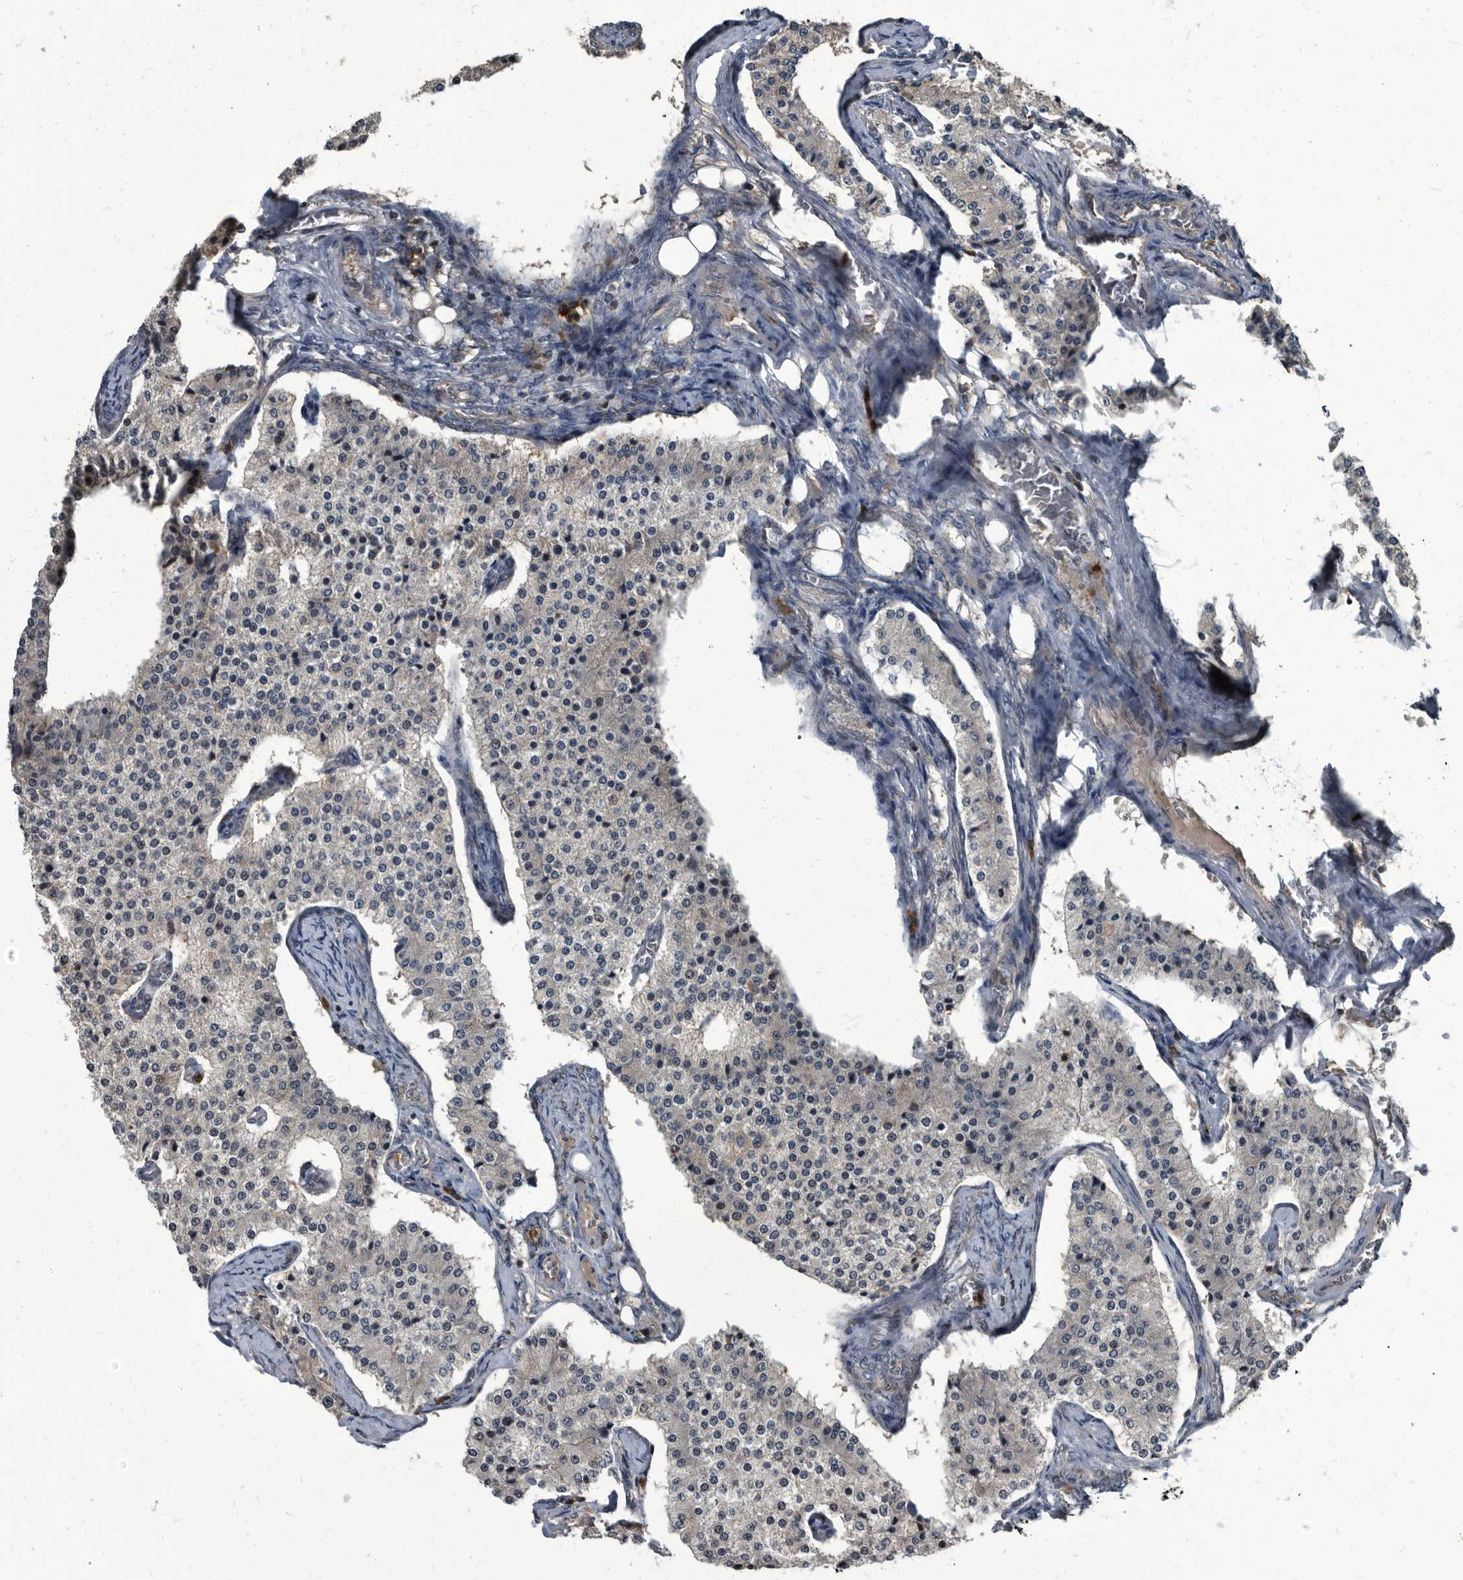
{"staining": {"intensity": "negative", "quantity": "none", "location": "none"}, "tissue": "carcinoid", "cell_type": "Tumor cells", "image_type": "cancer", "snomed": [{"axis": "morphology", "description": "Carcinoid, malignant, NOS"}, {"axis": "topography", "description": "Colon"}], "caption": "A high-resolution image shows immunohistochemistry (IHC) staining of carcinoid (malignant), which shows no significant expression in tumor cells.", "gene": "CDV3", "patient": {"sex": "female", "age": 52}}